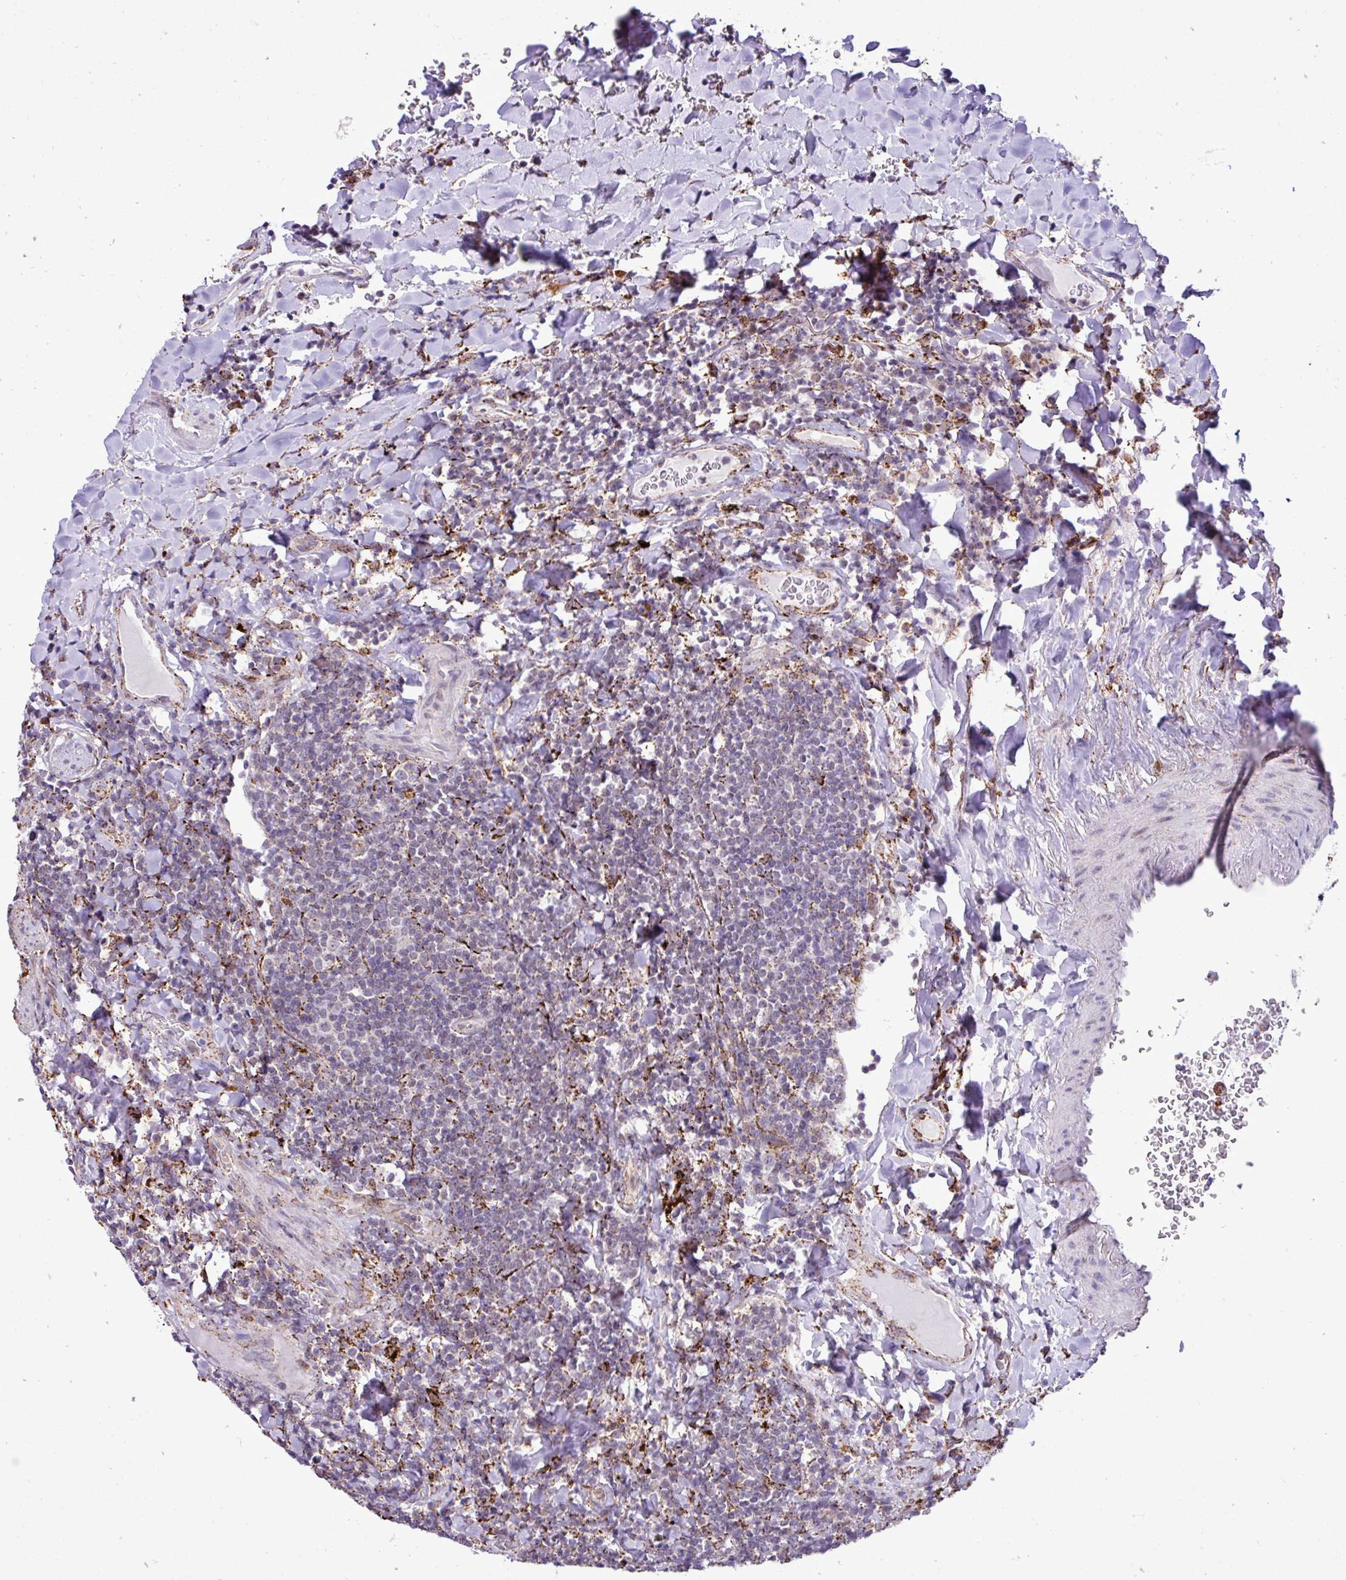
{"staining": {"intensity": "negative", "quantity": "none", "location": "none"}, "tissue": "lymphoma", "cell_type": "Tumor cells", "image_type": "cancer", "snomed": [{"axis": "morphology", "description": "Malignant lymphoma, non-Hodgkin's type, Low grade"}, {"axis": "topography", "description": "Lung"}], "caption": "The immunohistochemistry (IHC) image has no significant expression in tumor cells of malignant lymphoma, non-Hodgkin's type (low-grade) tissue.", "gene": "SGPP1", "patient": {"sex": "female", "age": 71}}